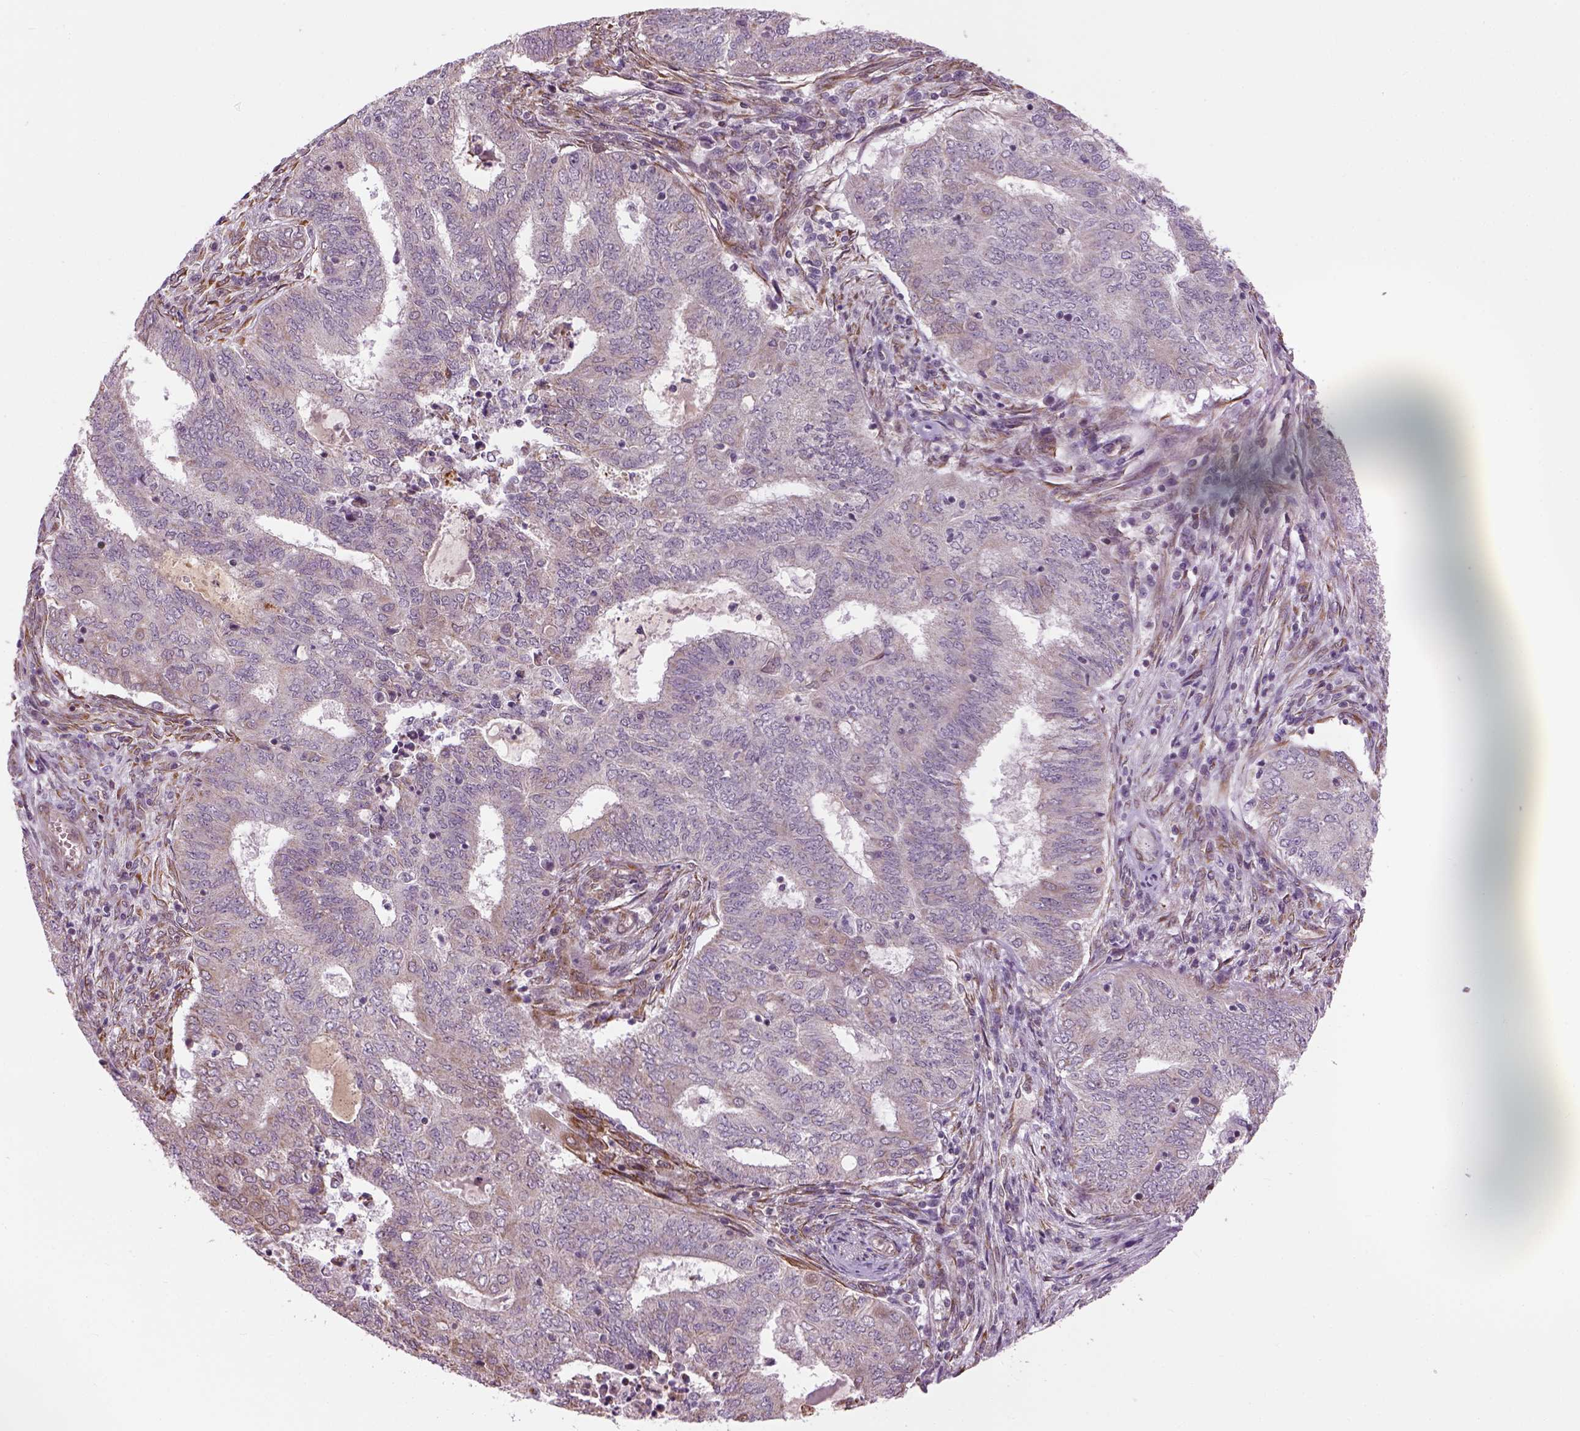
{"staining": {"intensity": "negative", "quantity": "none", "location": "none"}, "tissue": "endometrial cancer", "cell_type": "Tumor cells", "image_type": "cancer", "snomed": [{"axis": "morphology", "description": "Adenocarcinoma, NOS"}, {"axis": "topography", "description": "Endometrium"}], "caption": "Tumor cells show no significant protein expression in endometrial cancer.", "gene": "XK", "patient": {"sex": "female", "age": 62}}